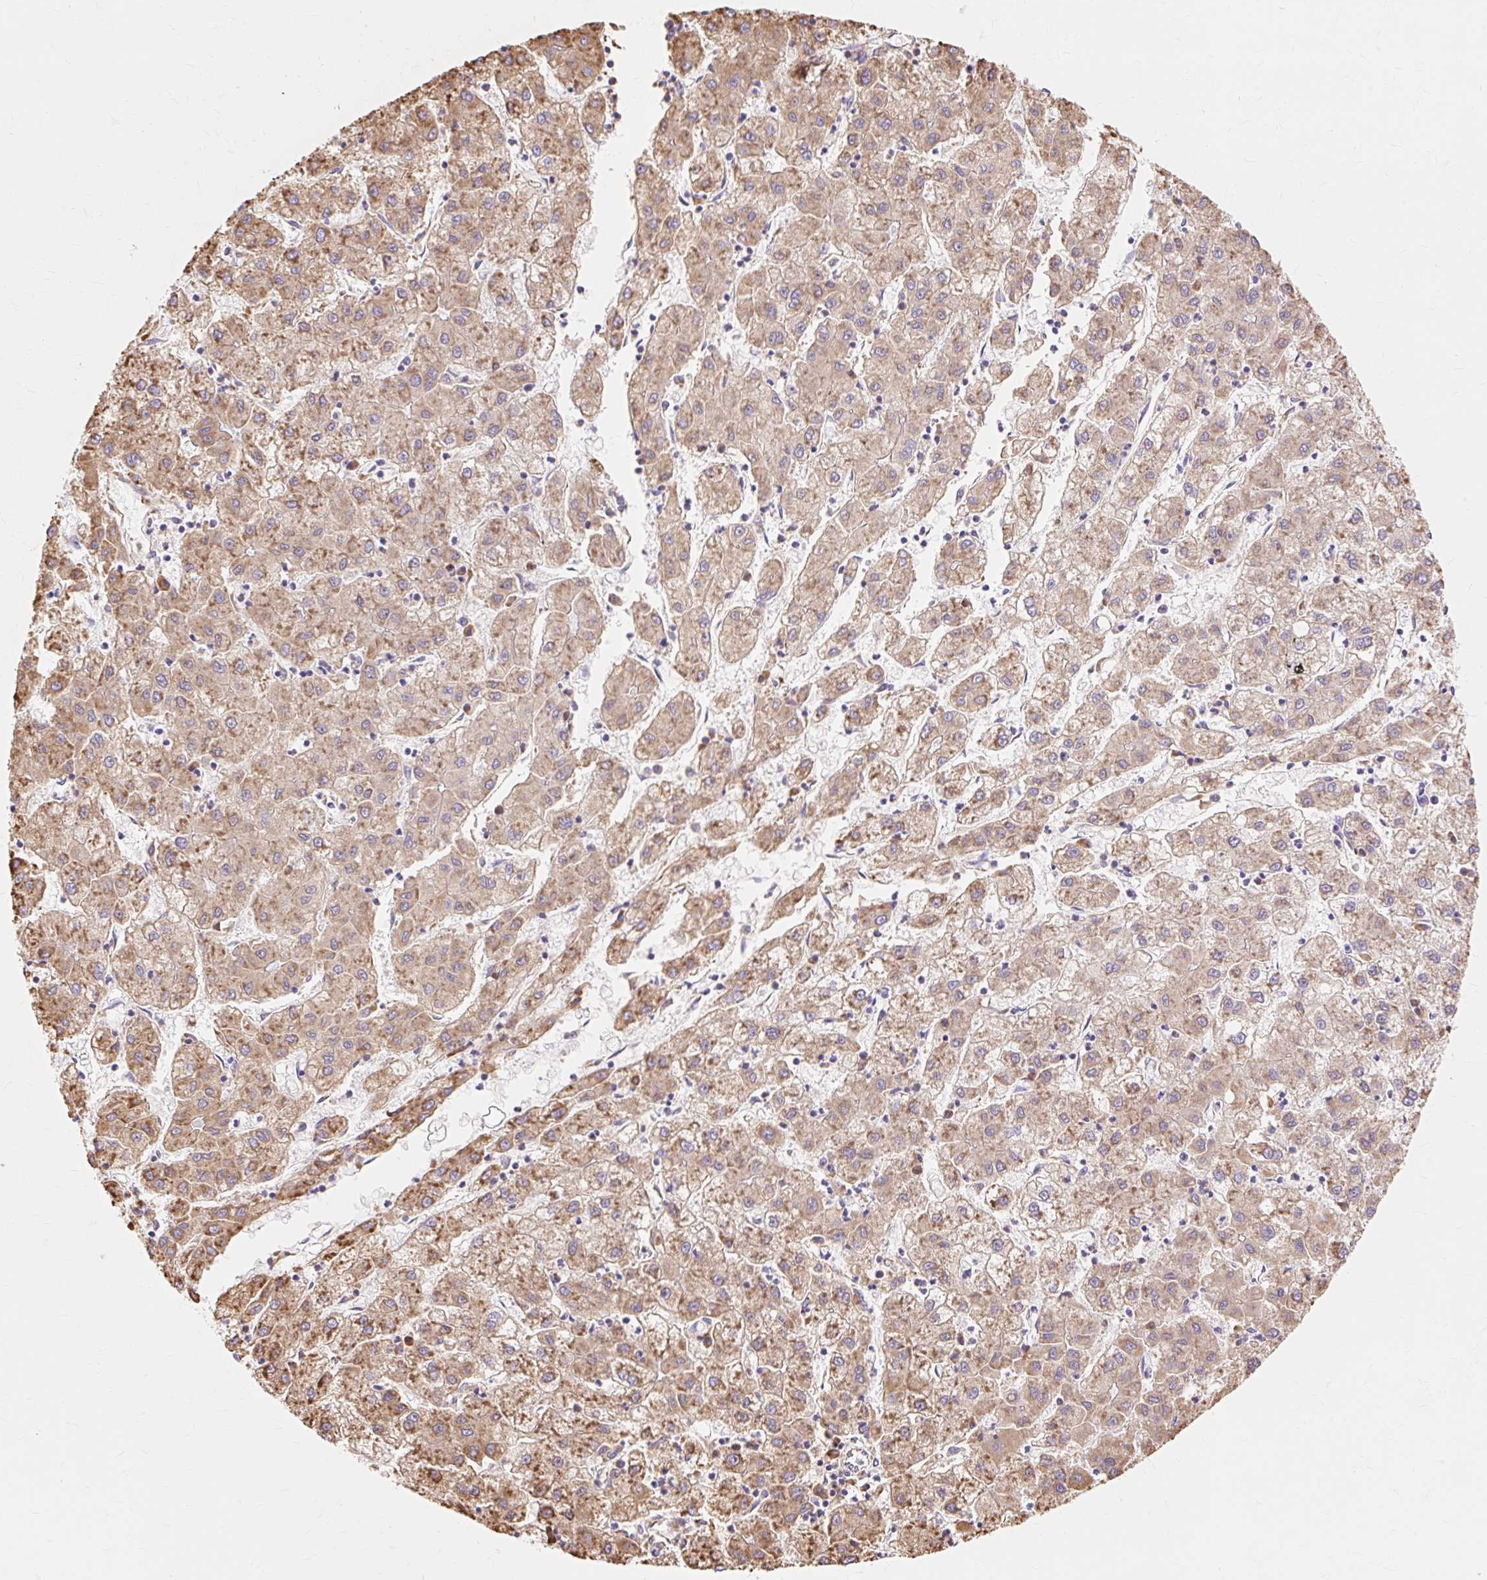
{"staining": {"intensity": "moderate", "quantity": ">75%", "location": "cytoplasmic/membranous"}, "tissue": "liver cancer", "cell_type": "Tumor cells", "image_type": "cancer", "snomed": [{"axis": "morphology", "description": "Carcinoma, Hepatocellular, NOS"}, {"axis": "topography", "description": "Liver"}], "caption": "Liver cancer tissue demonstrates moderate cytoplasmic/membranous positivity in approximately >75% of tumor cells (IHC, brightfield microscopy, high magnification).", "gene": "RPS17", "patient": {"sex": "male", "age": 72}}